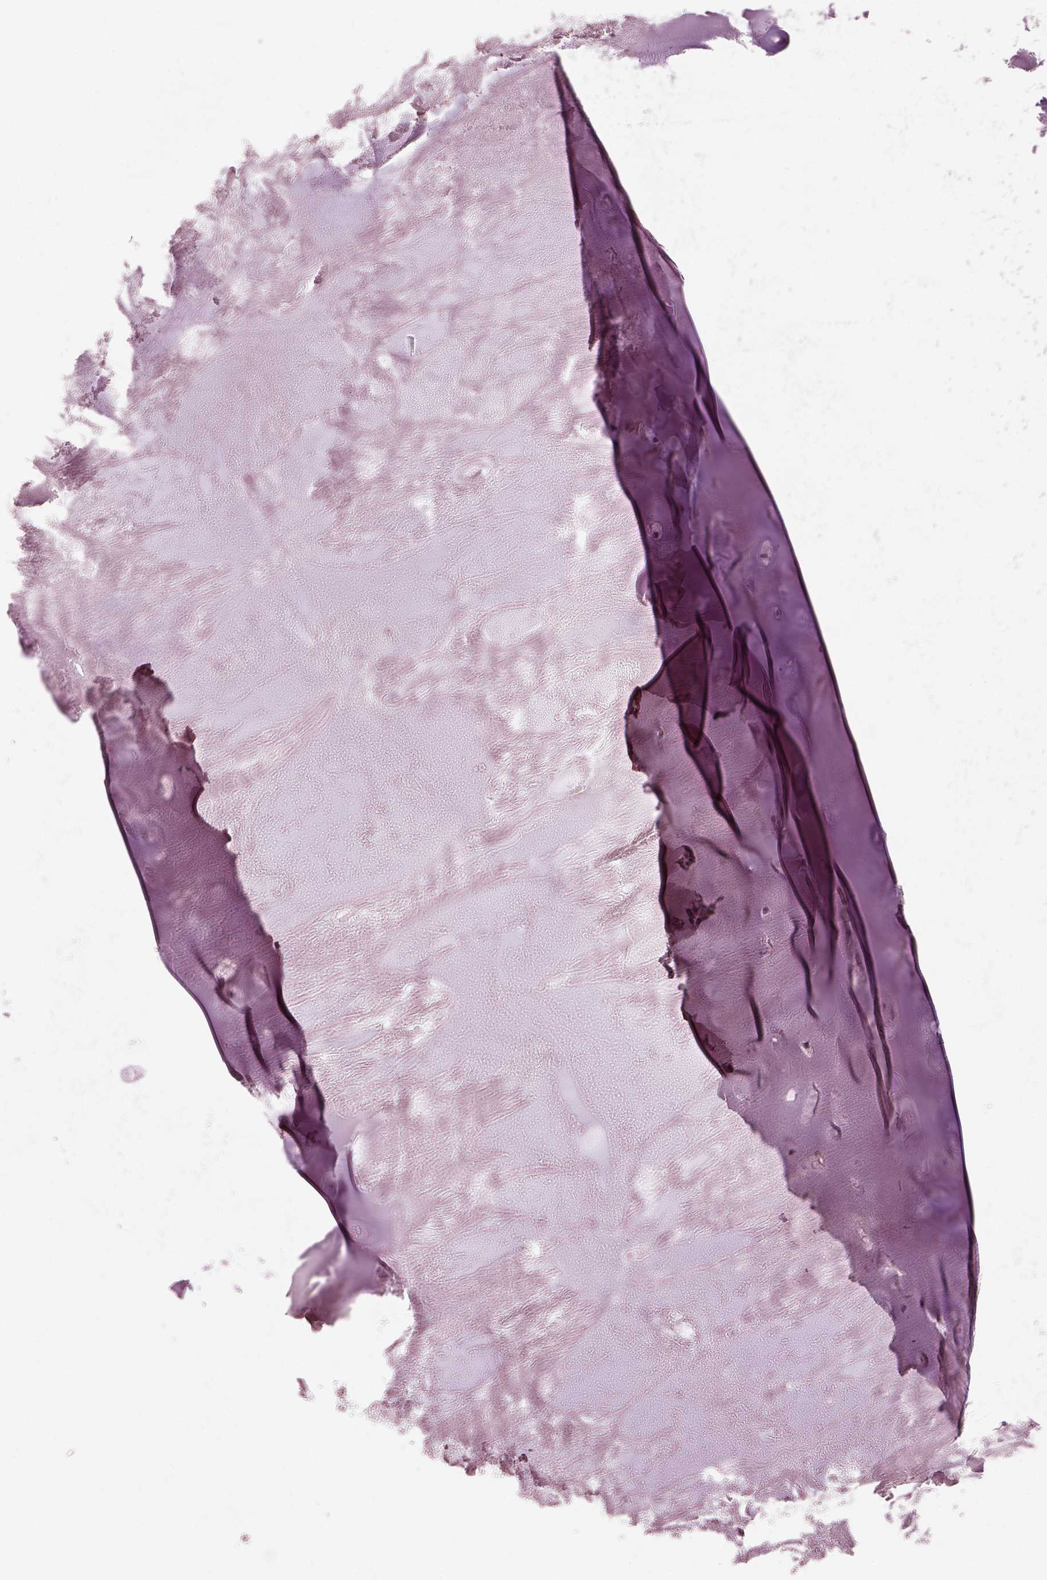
{"staining": {"intensity": "negative", "quantity": "none", "location": "none"}, "tissue": "soft tissue", "cell_type": "Chondrocytes", "image_type": "normal", "snomed": [{"axis": "morphology", "description": "Normal tissue, NOS"}, {"axis": "morphology", "description": "Squamous cell carcinoma, NOS"}, {"axis": "topography", "description": "Cartilage tissue"}, {"axis": "topography", "description": "Lung"}], "caption": "An immunohistochemistry histopathology image of benign soft tissue is shown. There is no staining in chondrocytes of soft tissue.", "gene": "RSPH9", "patient": {"sex": "male", "age": 66}}